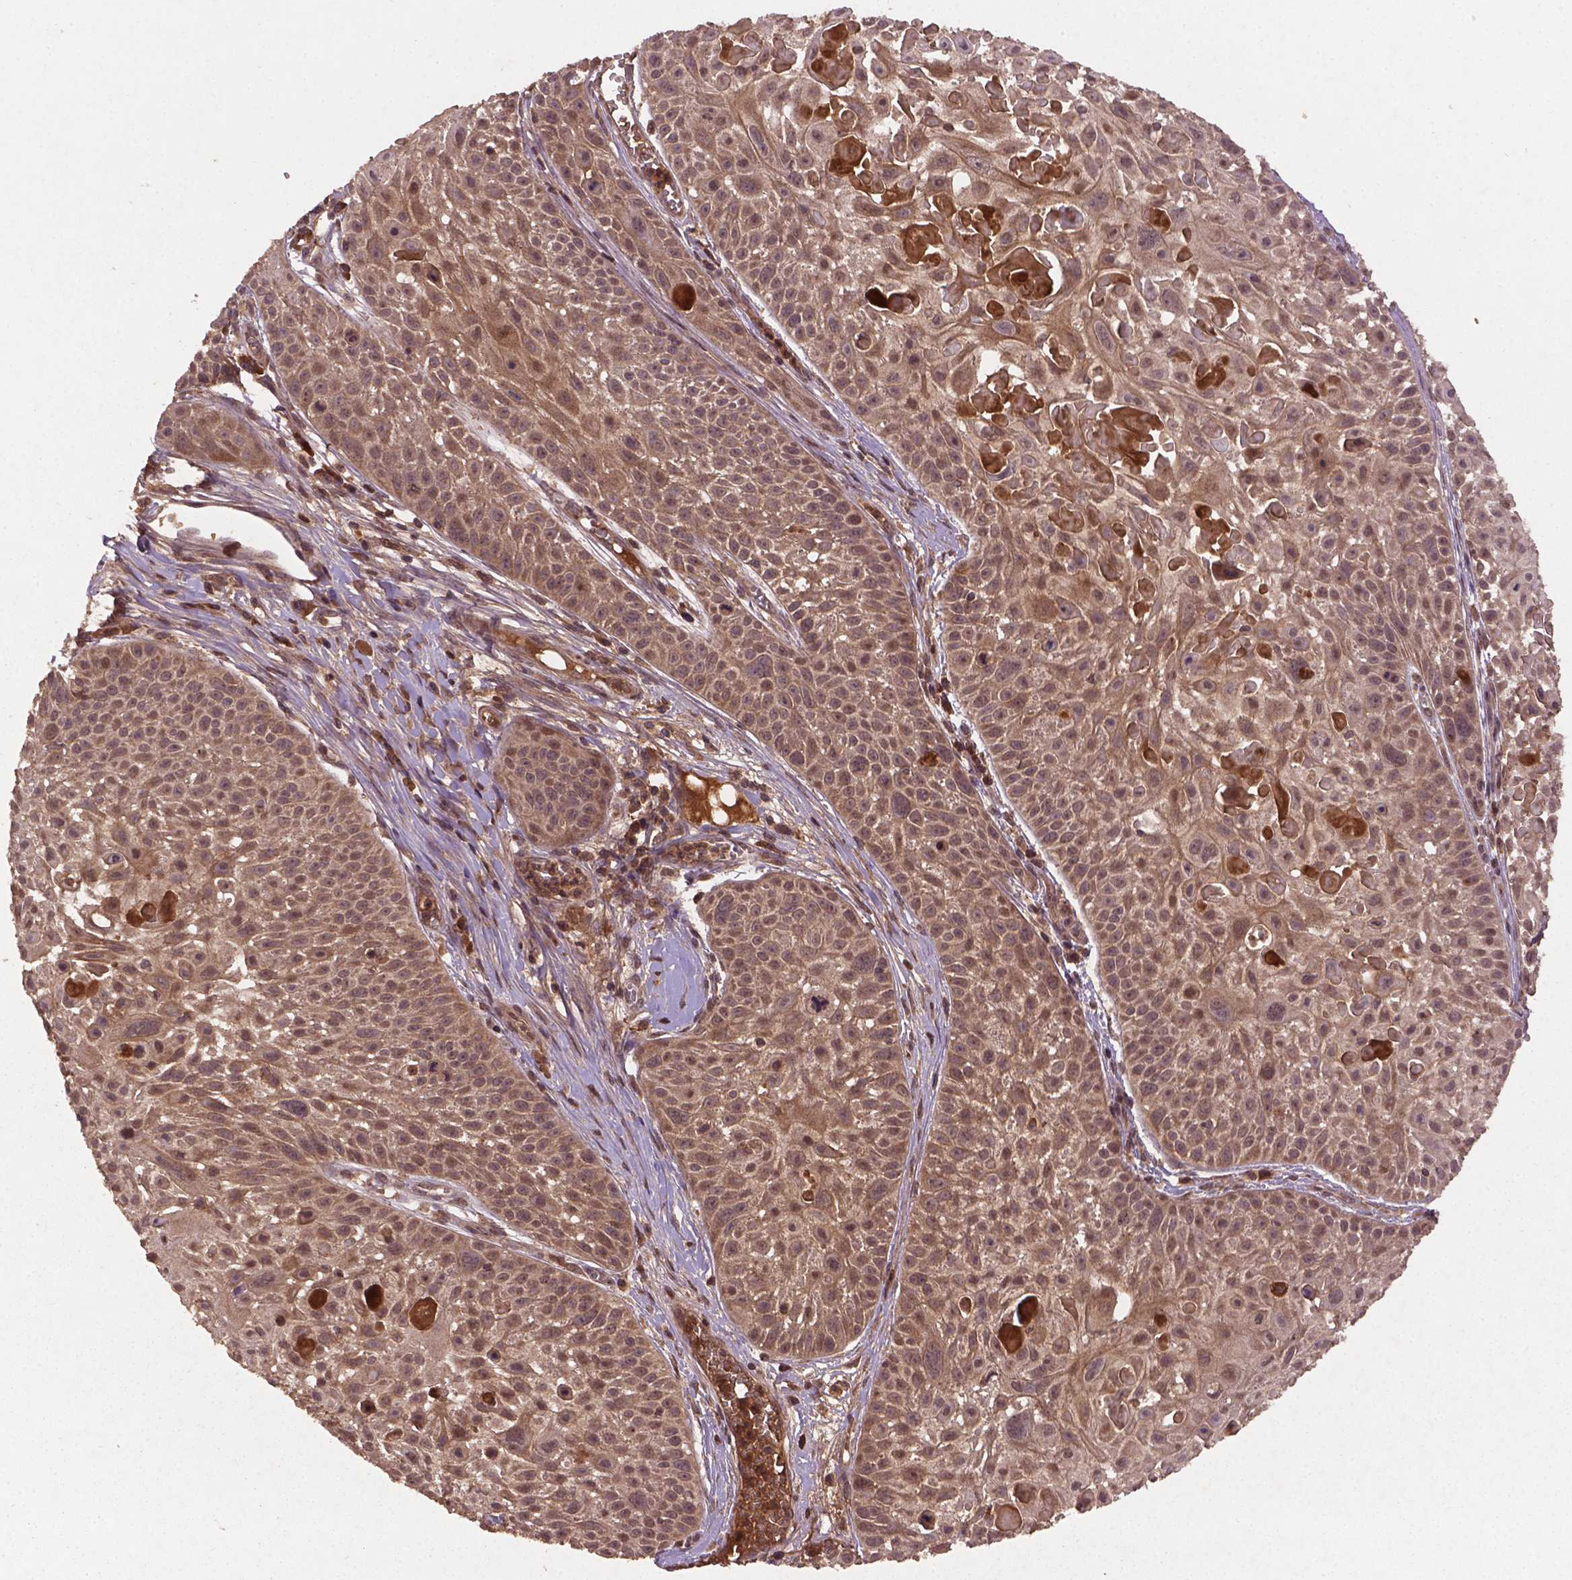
{"staining": {"intensity": "moderate", "quantity": ">75%", "location": "cytoplasmic/membranous,nuclear"}, "tissue": "skin cancer", "cell_type": "Tumor cells", "image_type": "cancer", "snomed": [{"axis": "morphology", "description": "Squamous cell carcinoma, NOS"}, {"axis": "topography", "description": "Skin"}, {"axis": "topography", "description": "Anal"}], "caption": "Immunohistochemical staining of human skin cancer (squamous cell carcinoma) demonstrates medium levels of moderate cytoplasmic/membranous and nuclear expression in about >75% of tumor cells.", "gene": "NIPAL2", "patient": {"sex": "female", "age": 75}}